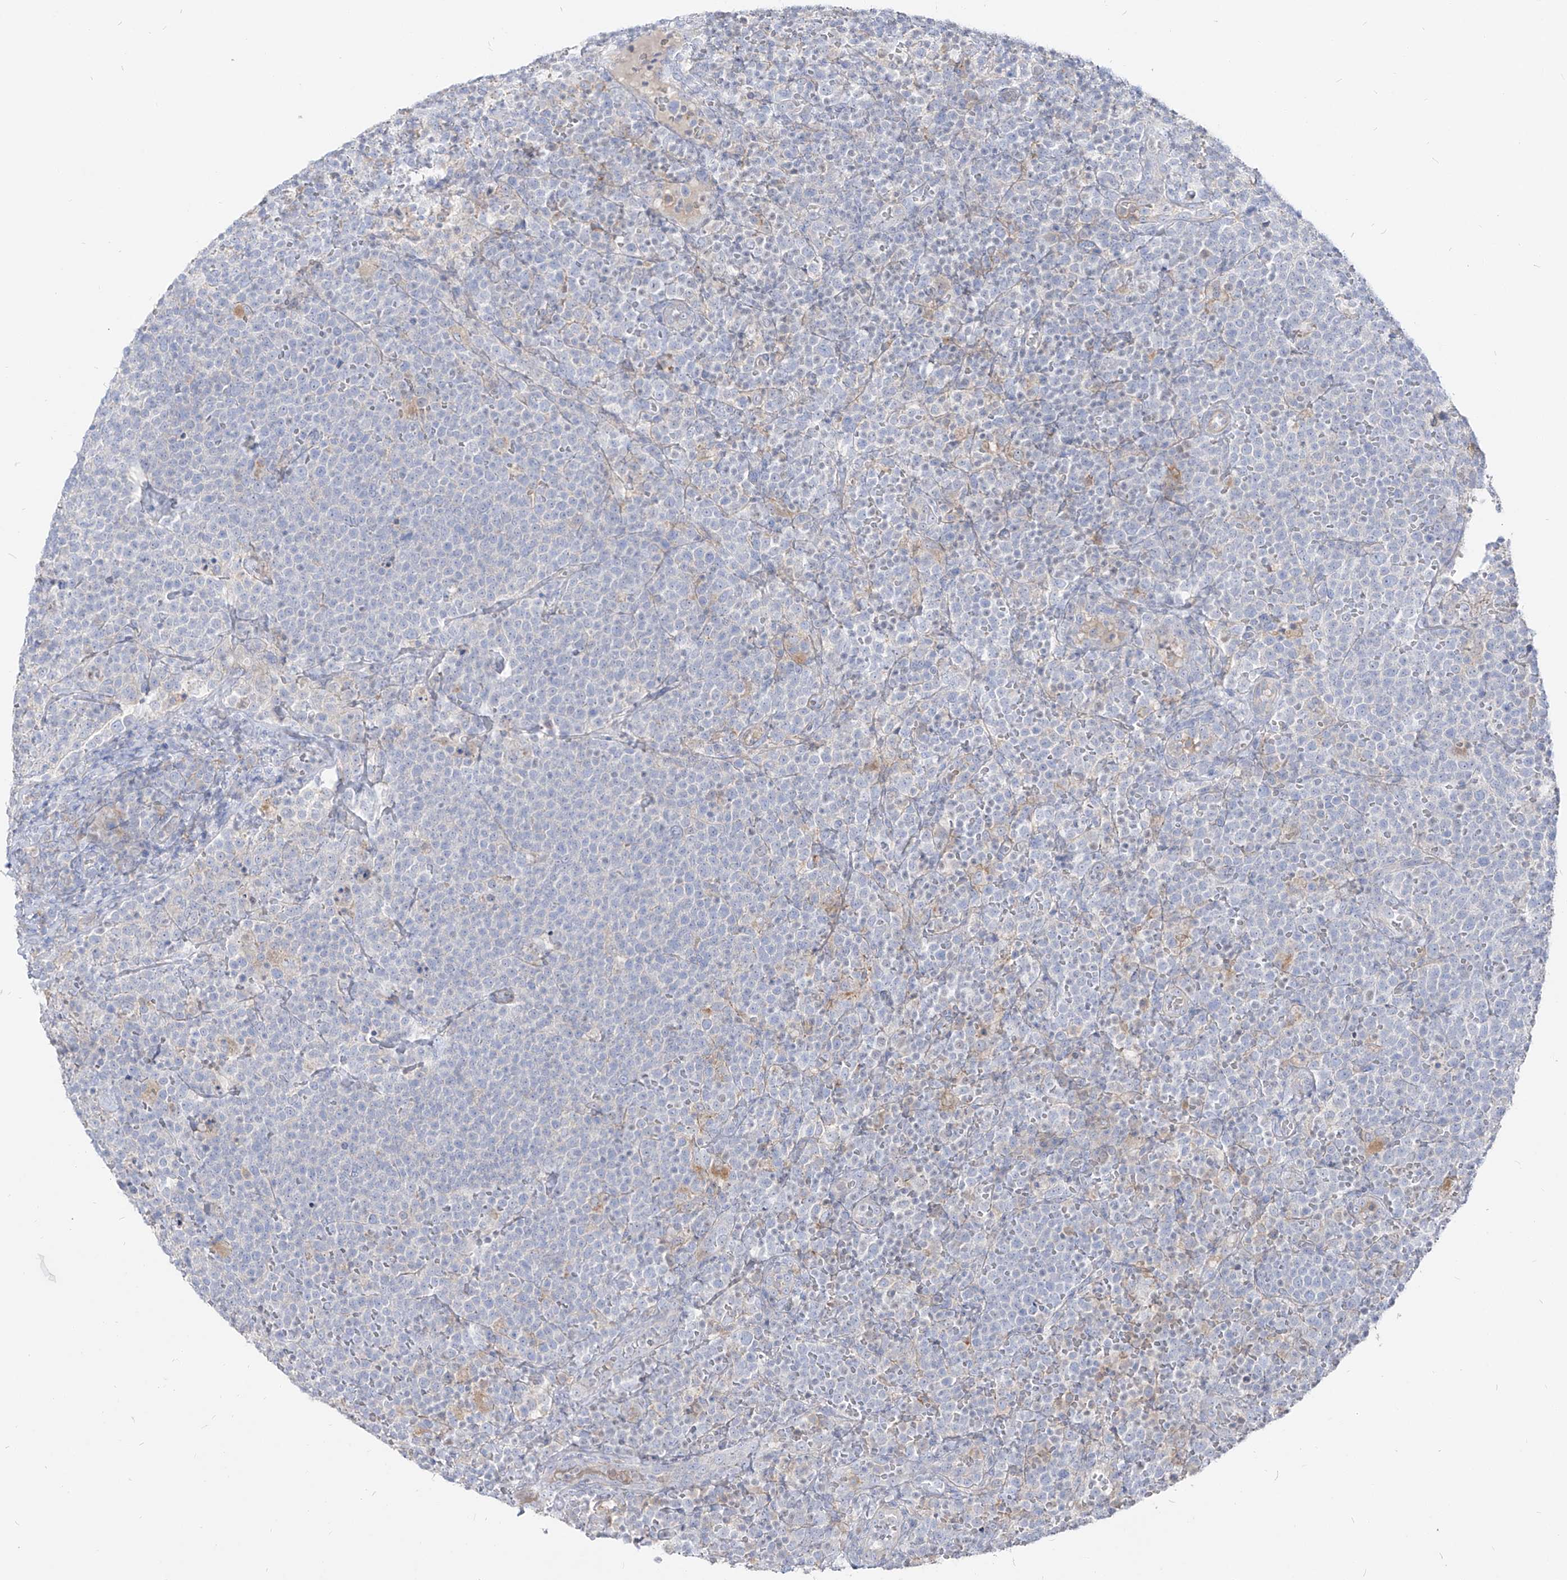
{"staining": {"intensity": "negative", "quantity": "none", "location": "none"}, "tissue": "lymphoma", "cell_type": "Tumor cells", "image_type": "cancer", "snomed": [{"axis": "morphology", "description": "Malignant lymphoma, non-Hodgkin's type, High grade"}, {"axis": "topography", "description": "Lymph node"}], "caption": "Micrograph shows no significant protein expression in tumor cells of high-grade malignant lymphoma, non-Hodgkin's type. (DAB IHC, high magnification).", "gene": "RBFOX3", "patient": {"sex": "male", "age": 61}}